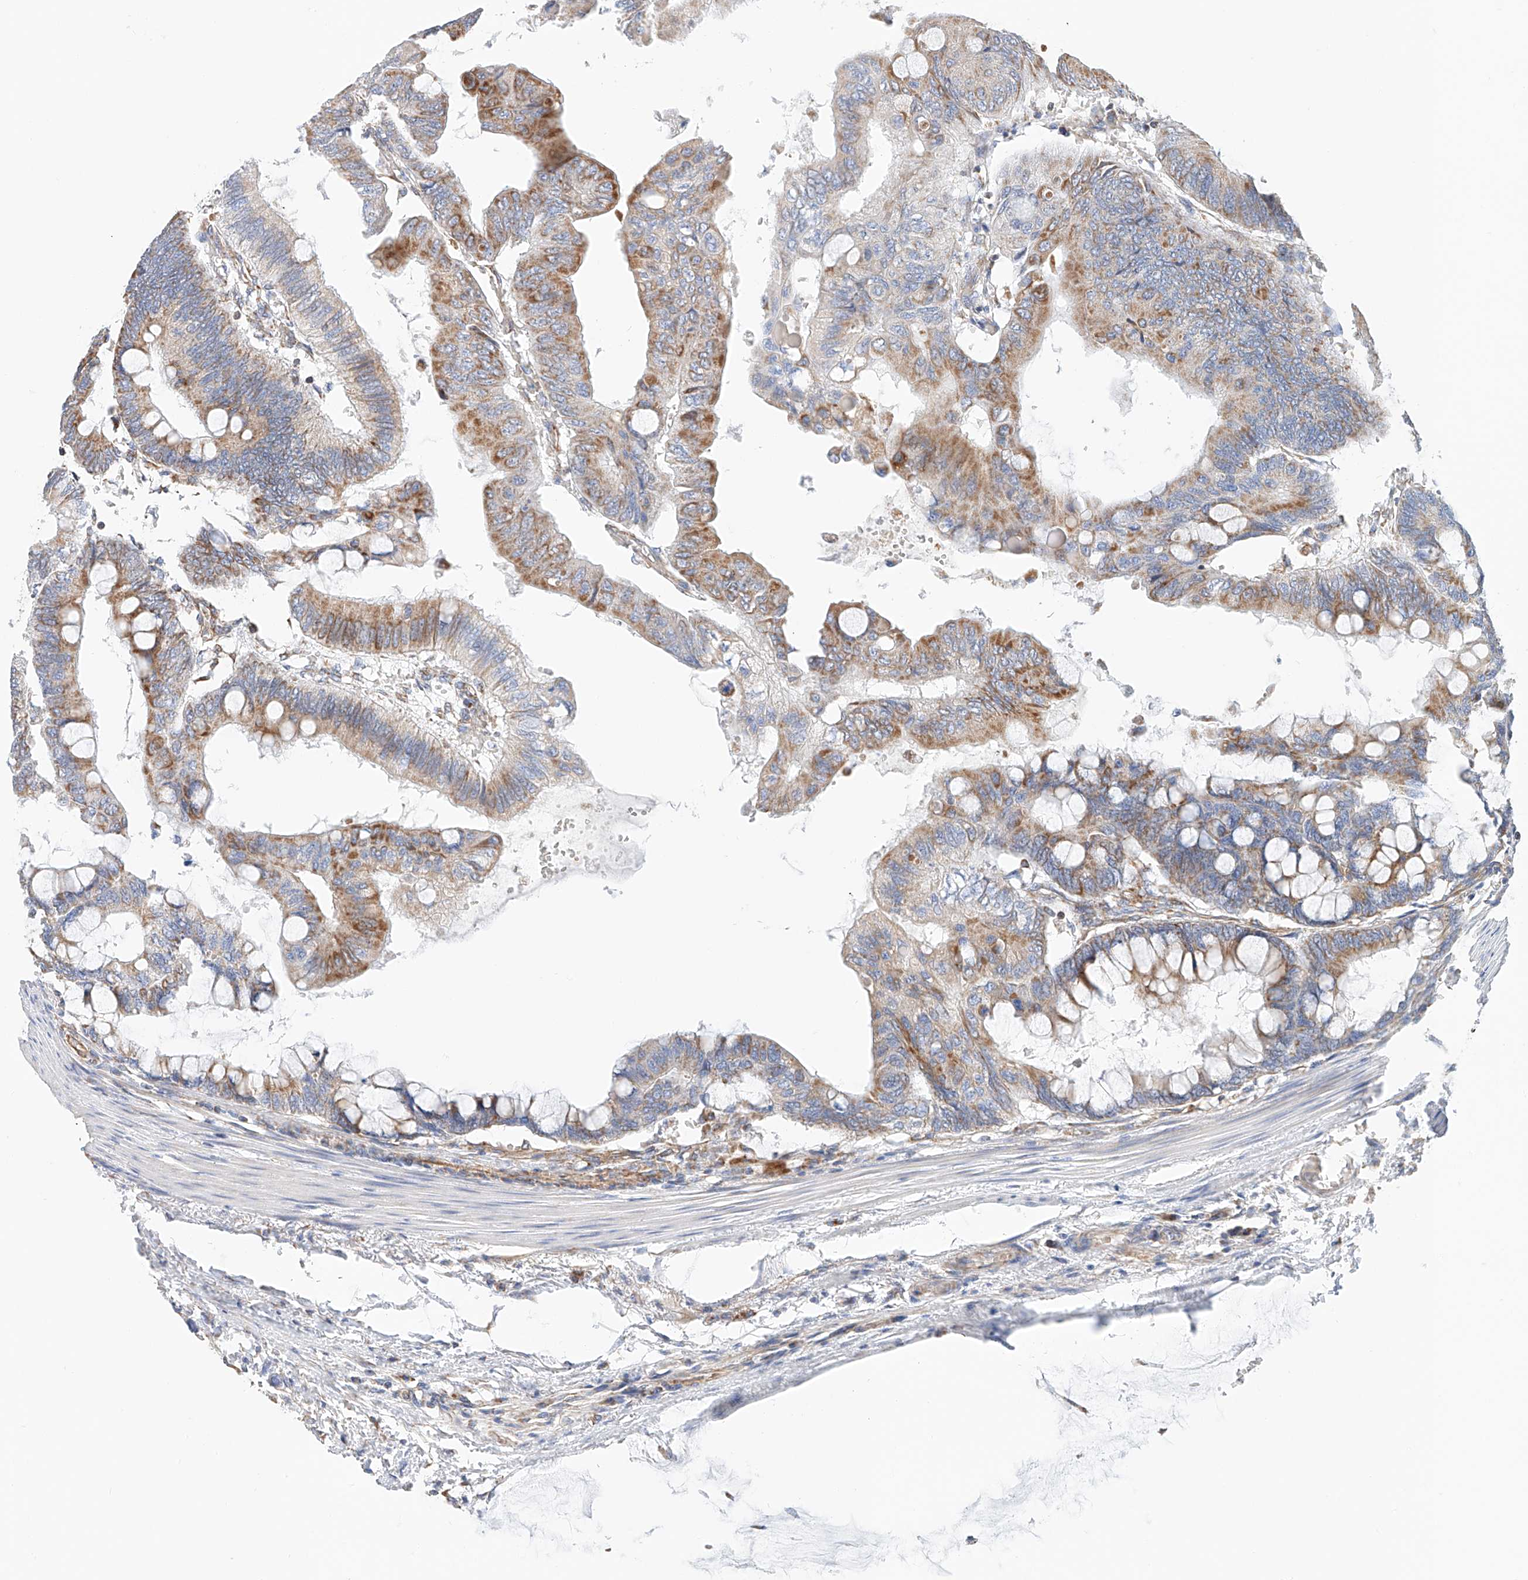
{"staining": {"intensity": "moderate", "quantity": "25%-75%", "location": "cytoplasmic/membranous"}, "tissue": "colorectal cancer", "cell_type": "Tumor cells", "image_type": "cancer", "snomed": [{"axis": "morphology", "description": "Normal tissue, NOS"}, {"axis": "morphology", "description": "Adenocarcinoma, NOS"}, {"axis": "topography", "description": "Rectum"}, {"axis": "topography", "description": "Peripheral nerve tissue"}], "caption": "DAB immunohistochemical staining of human colorectal cancer (adenocarcinoma) demonstrates moderate cytoplasmic/membranous protein expression in approximately 25%-75% of tumor cells.", "gene": "NDUFV3", "patient": {"sex": "male", "age": 92}}